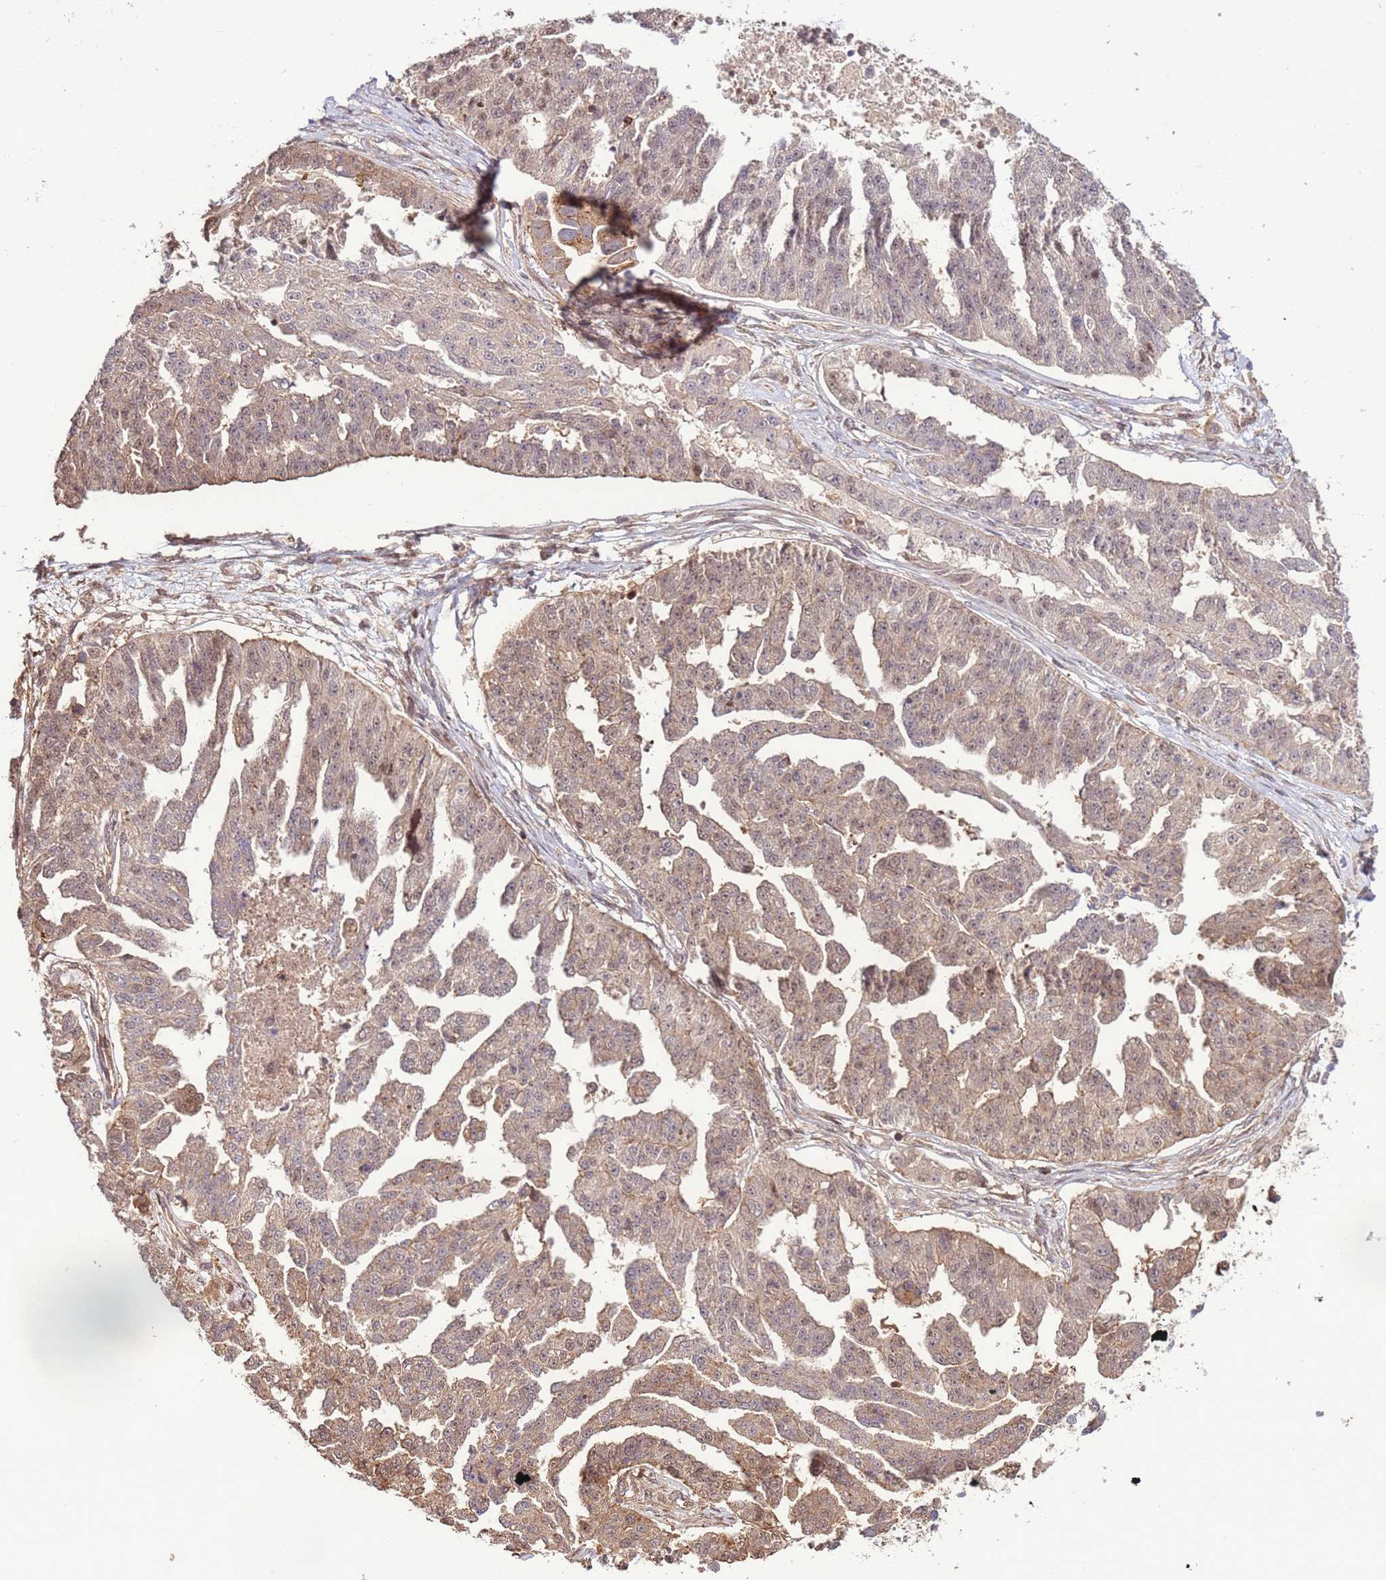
{"staining": {"intensity": "weak", "quantity": "25%-75%", "location": "cytoplasmic/membranous"}, "tissue": "ovarian cancer", "cell_type": "Tumor cells", "image_type": "cancer", "snomed": [{"axis": "morphology", "description": "Cystadenocarcinoma, serous, NOS"}, {"axis": "topography", "description": "Ovary"}], "caption": "Ovarian serous cystadenocarcinoma stained for a protein displays weak cytoplasmic/membranous positivity in tumor cells.", "gene": "CCDC112", "patient": {"sex": "female", "age": 58}}